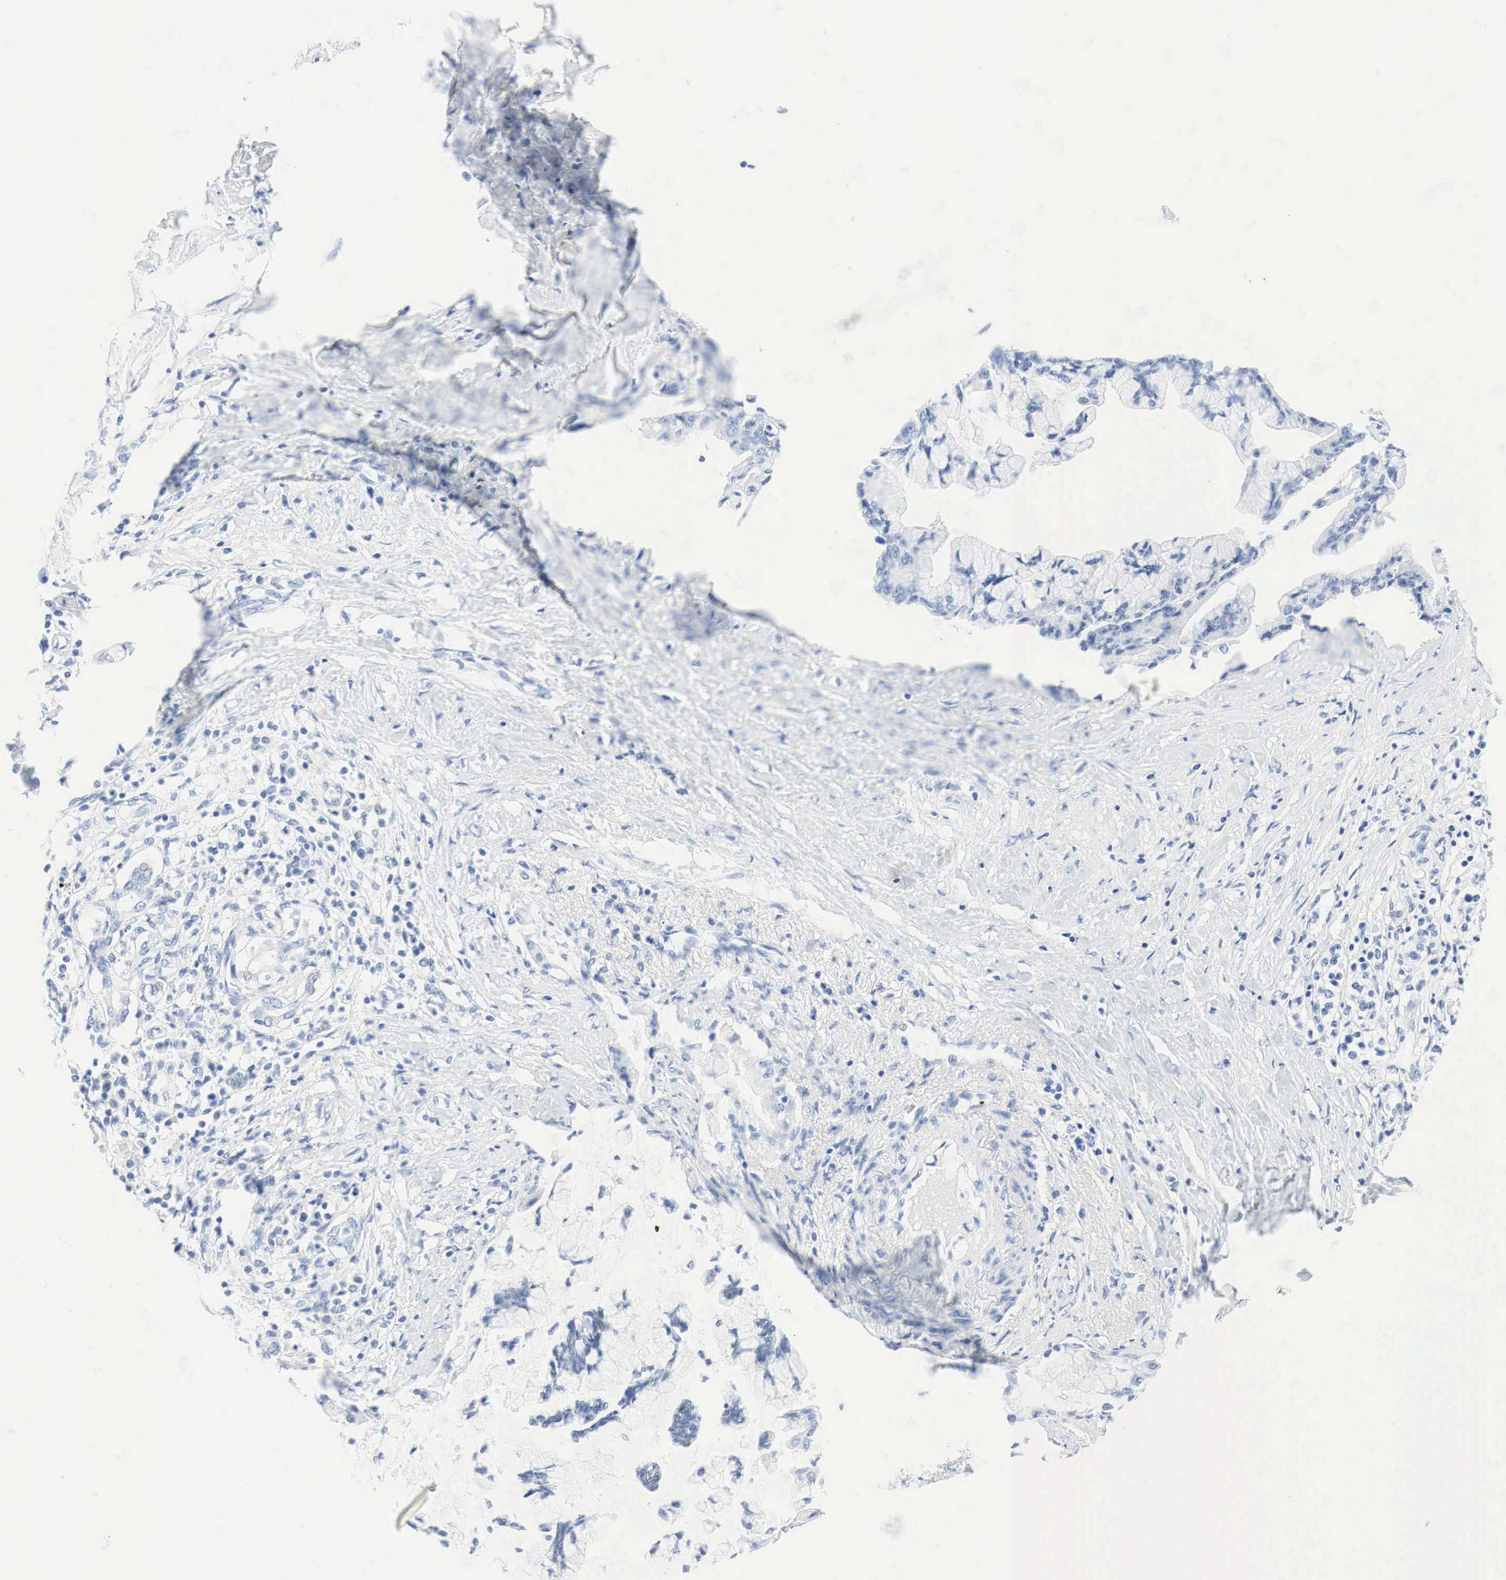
{"staining": {"intensity": "negative", "quantity": "none", "location": "none"}, "tissue": "pancreatic cancer", "cell_type": "Tumor cells", "image_type": "cancer", "snomed": [{"axis": "morphology", "description": "Adenocarcinoma, NOS"}, {"axis": "topography", "description": "Pancreas"}], "caption": "Tumor cells are negative for brown protein staining in adenocarcinoma (pancreatic).", "gene": "INHA", "patient": {"sex": "male", "age": 59}}